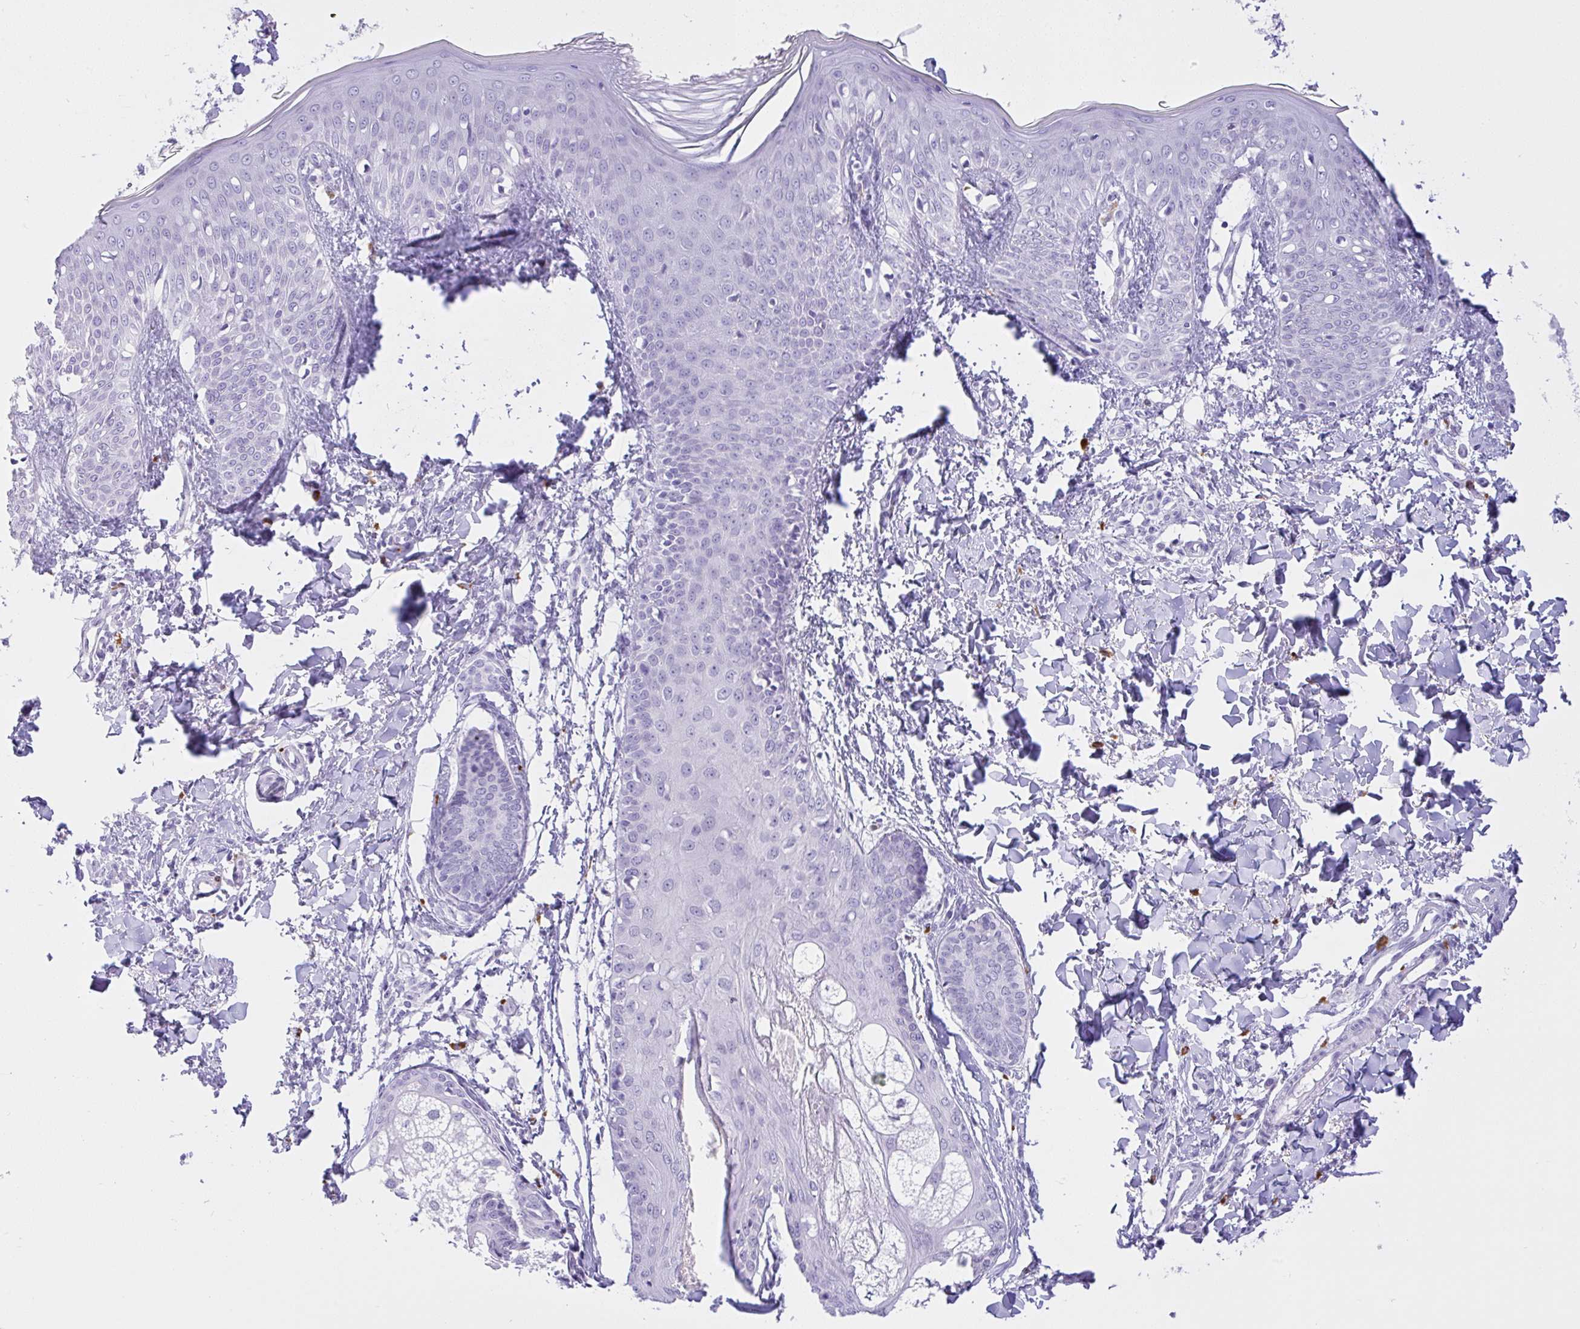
{"staining": {"intensity": "negative", "quantity": "none", "location": "none"}, "tissue": "skin", "cell_type": "Fibroblasts", "image_type": "normal", "snomed": [{"axis": "morphology", "description": "Normal tissue, NOS"}, {"axis": "topography", "description": "Skin"}], "caption": "The micrograph shows no significant expression in fibroblasts of skin.", "gene": "NCF1", "patient": {"sex": "male", "age": 16}}